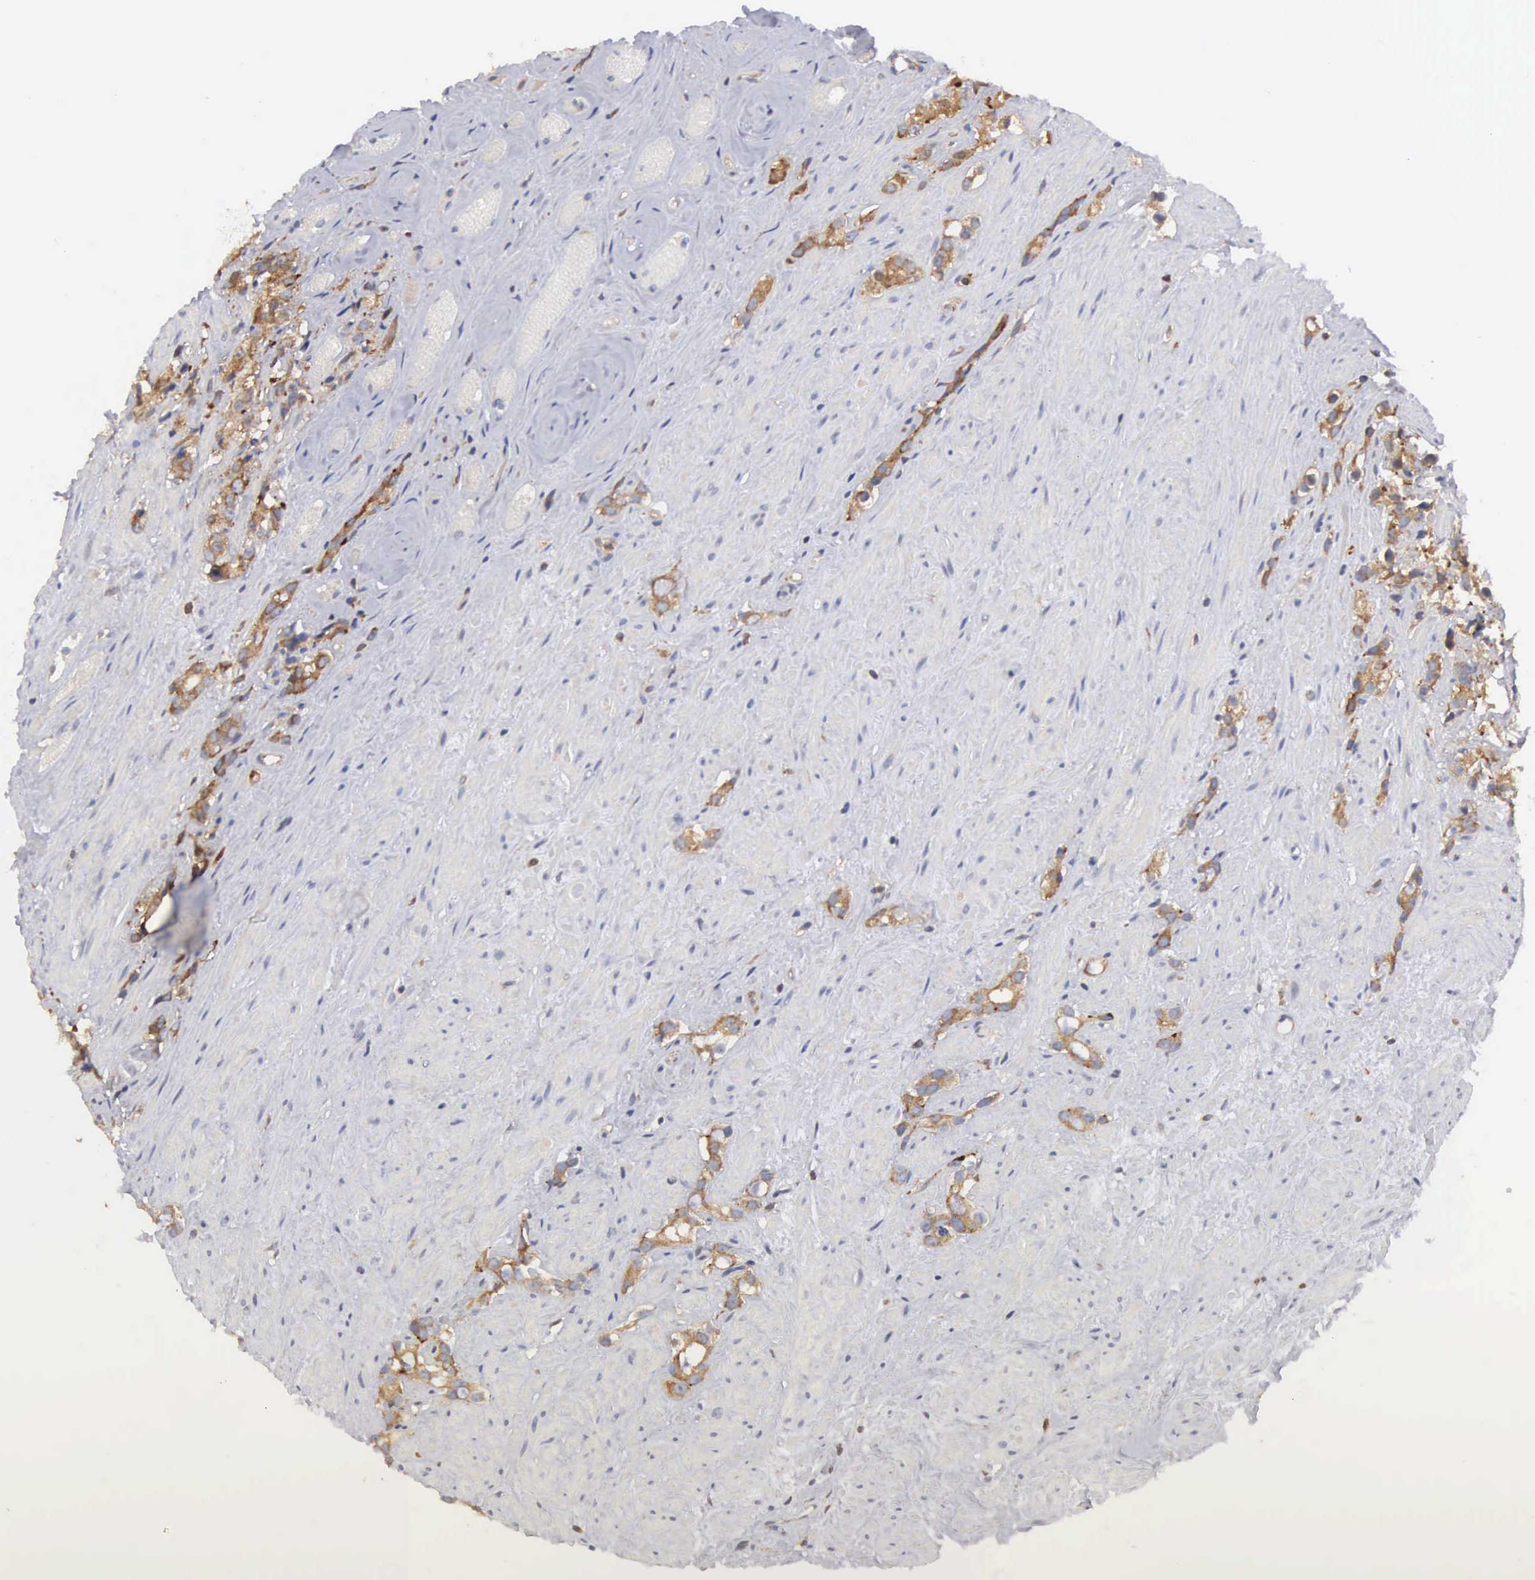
{"staining": {"intensity": "weak", "quantity": ">75%", "location": "cytoplasmic/membranous"}, "tissue": "prostate cancer", "cell_type": "Tumor cells", "image_type": "cancer", "snomed": [{"axis": "morphology", "description": "Adenocarcinoma, Medium grade"}, {"axis": "topography", "description": "Prostate"}], "caption": "The immunohistochemical stain shows weak cytoplasmic/membranous positivity in tumor cells of medium-grade adenocarcinoma (prostate) tissue.", "gene": "GRIPAP1", "patient": {"sex": "male", "age": 73}}